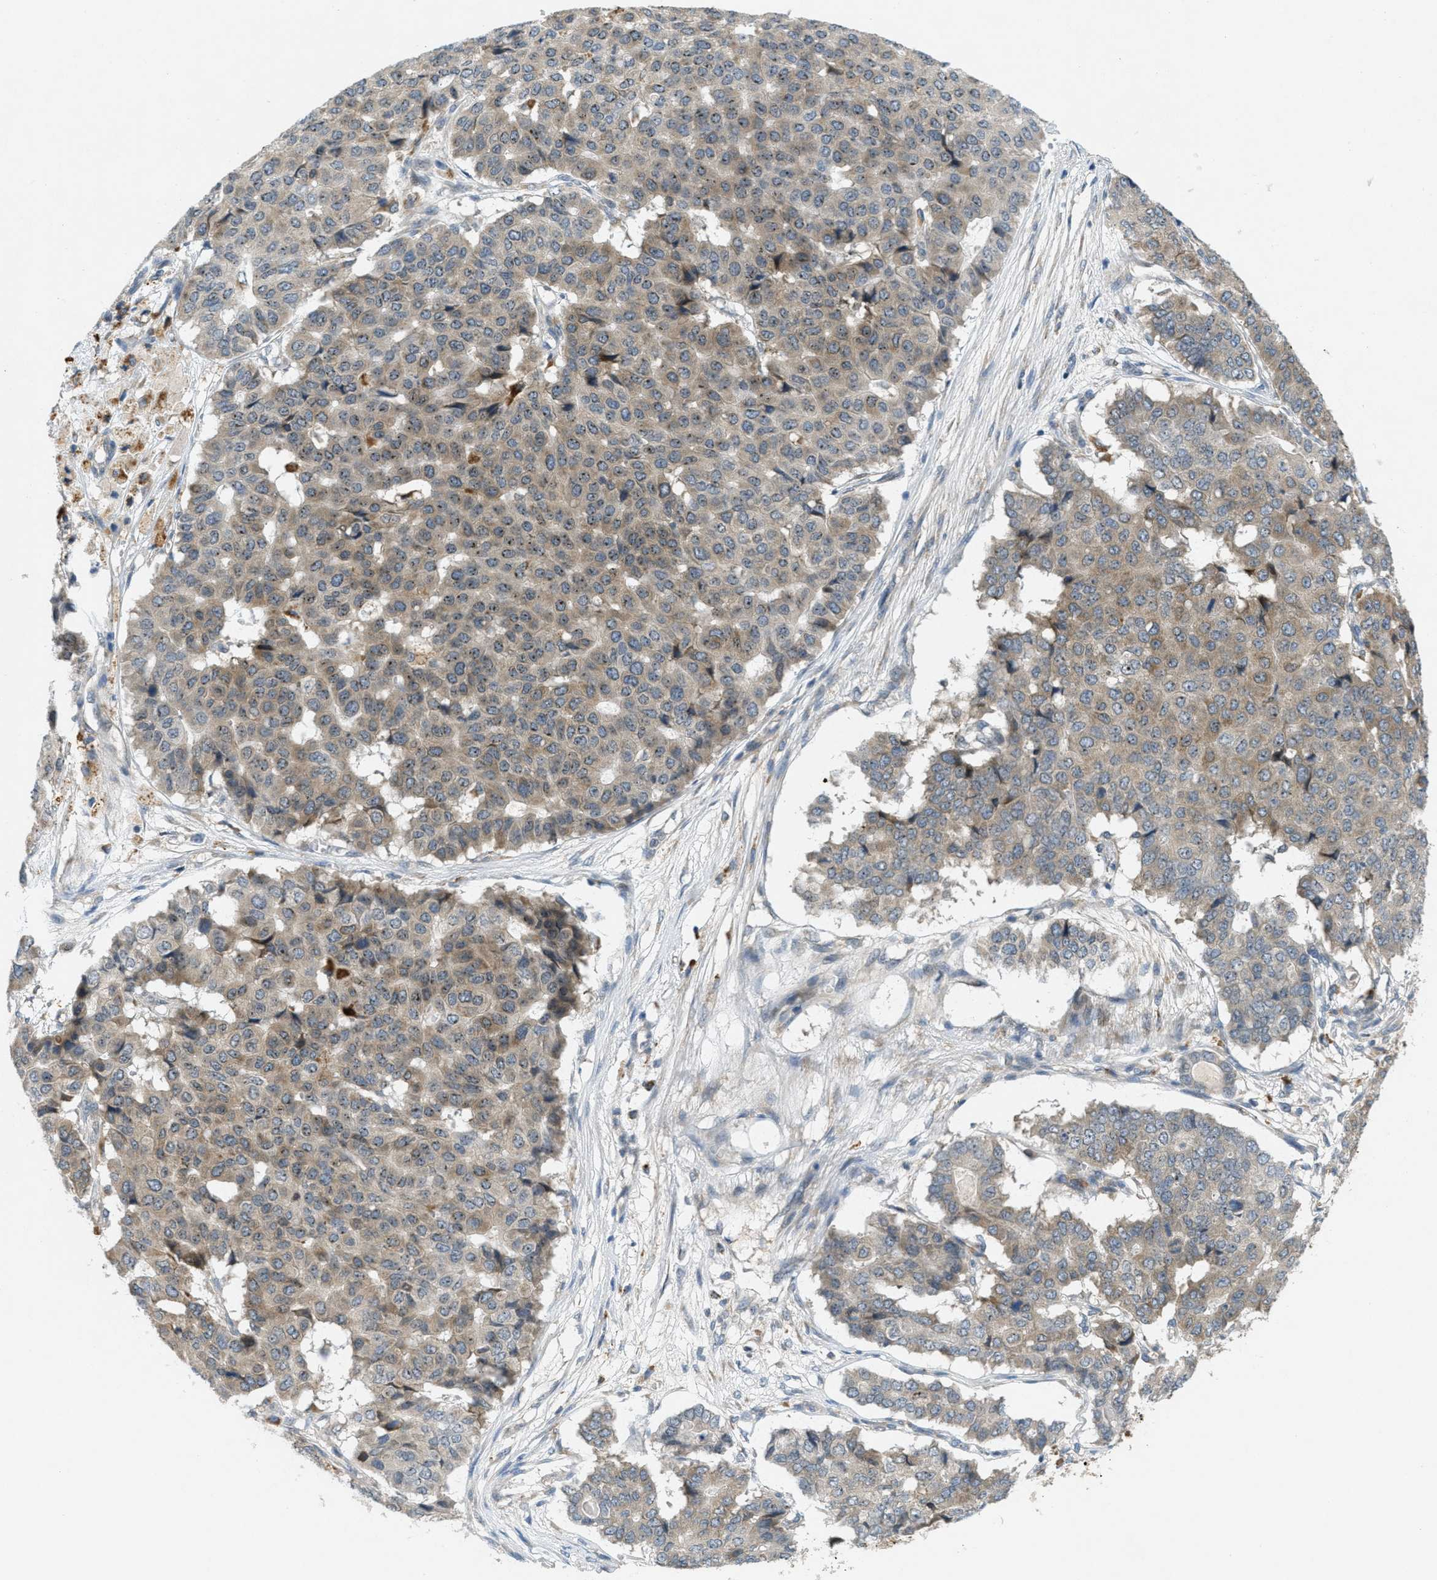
{"staining": {"intensity": "weak", "quantity": "25%-75%", "location": "cytoplasmic/membranous"}, "tissue": "pancreatic cancer", "cell_type": "Tumor cells", "image_type": "cancer", "snomed": [{"axis": "morphology", "description": "Adenocarcinoma, NOS"}, {"axis": "topography", "description": "Pancreas"}], "caption": "This is a photomicrograph of immunohistochemistry staining of pancreatic cancer (adenocarcinoma), which shows weak positivity in the cytoplasmic/membranous of tumor cells.", "gene": "SIGMAR1", "patient": {"sex": "male", "age": 50}}